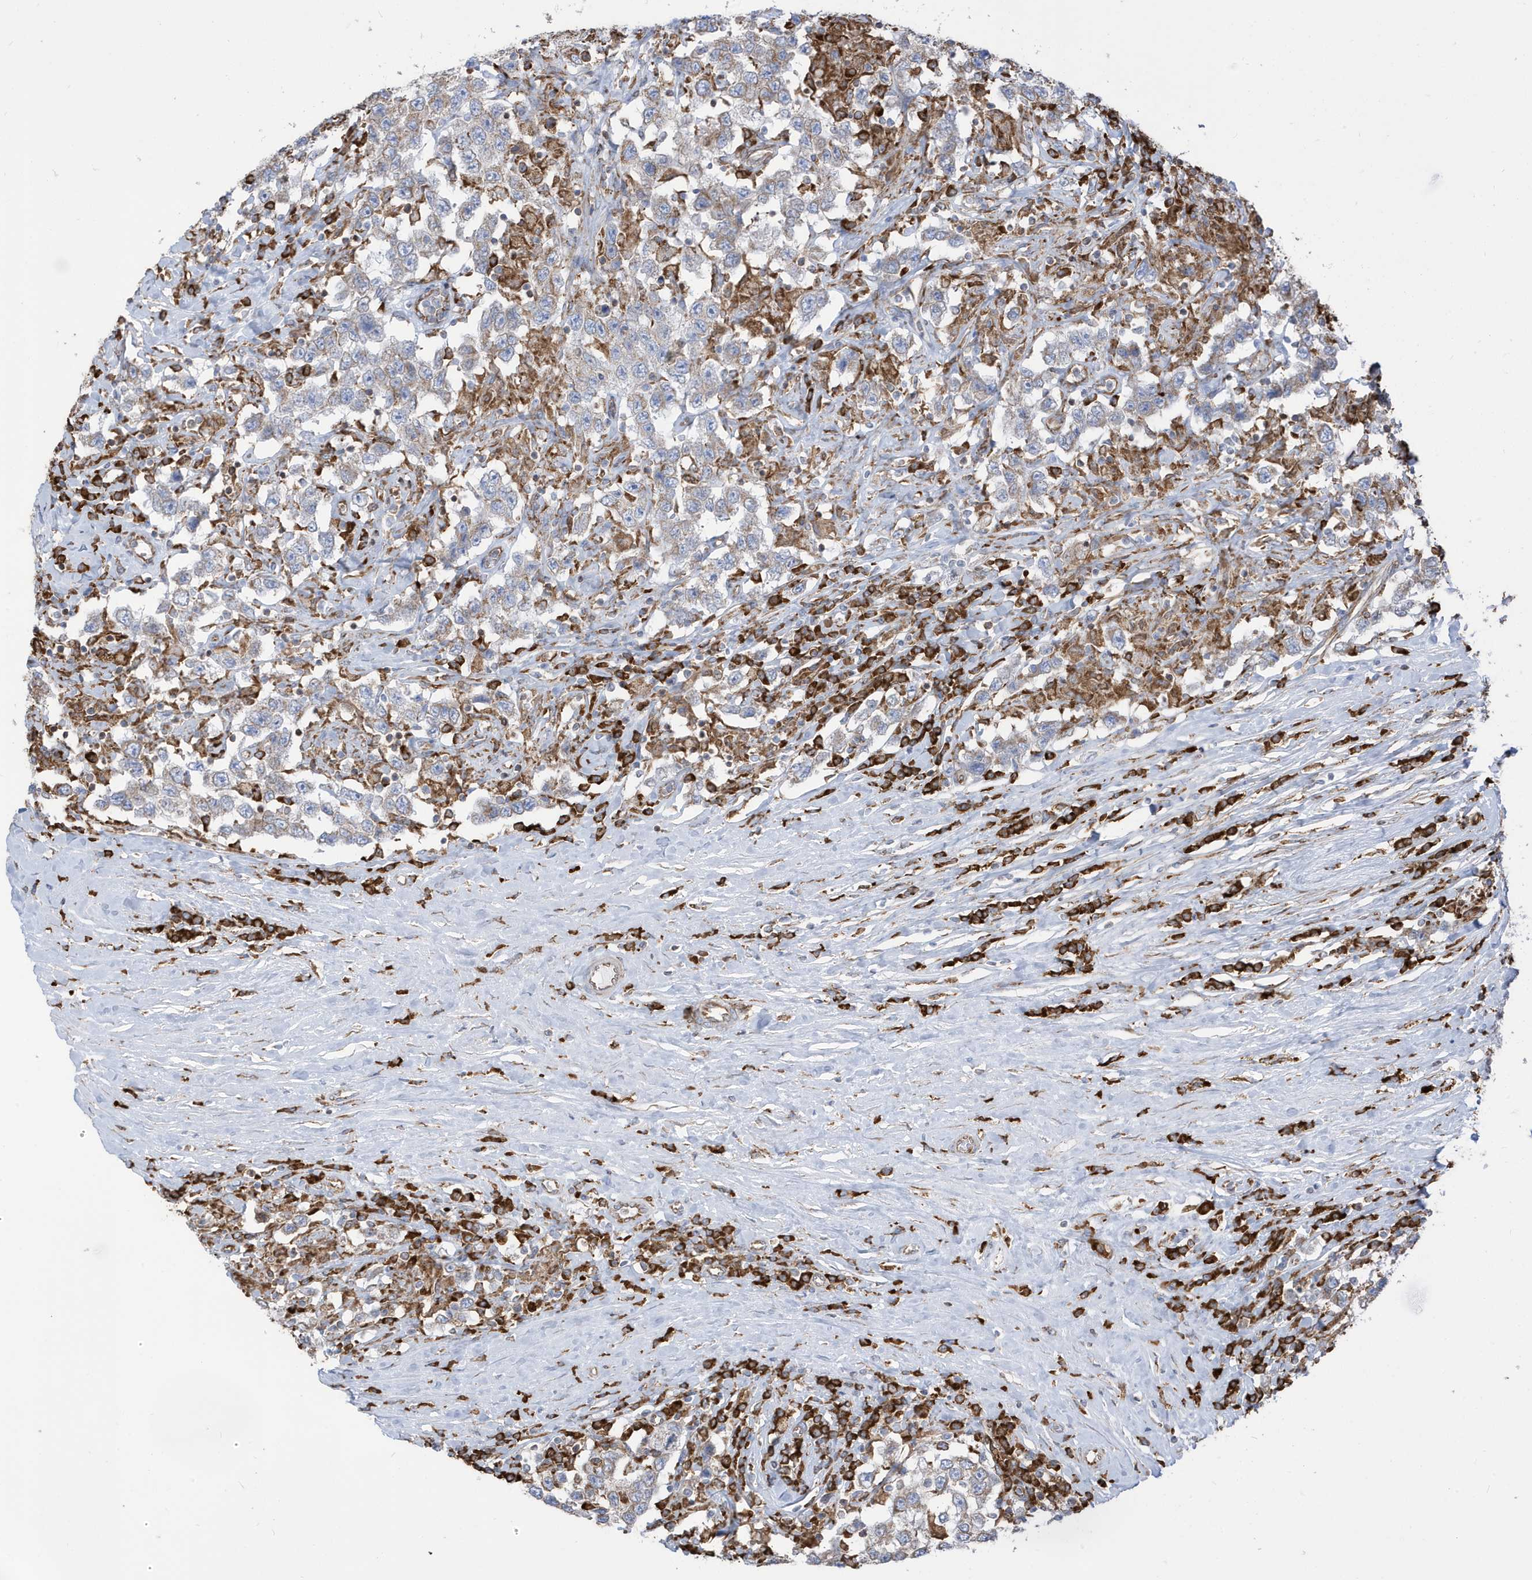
{"staining": {"intensity": "weak", "quantity": "25%-75%", "location": "cytoplasmic/membranous"}, "tissue": "testis cancer", "cell_type": "Tumor cells", "image_type": "cancer", "snomed": [{"axis": "morphology", "description": "Seminoma, NOS"}, {"axis": "topography", "description": "Testis"}], "caption": "A micrograph of human seminoma (testis) stained for a protein displays weak cytoplasmic/membranous brown staining in tumor cells.", "gene": "PDIA6", "patient": {"sex": "male", "age": 41}}